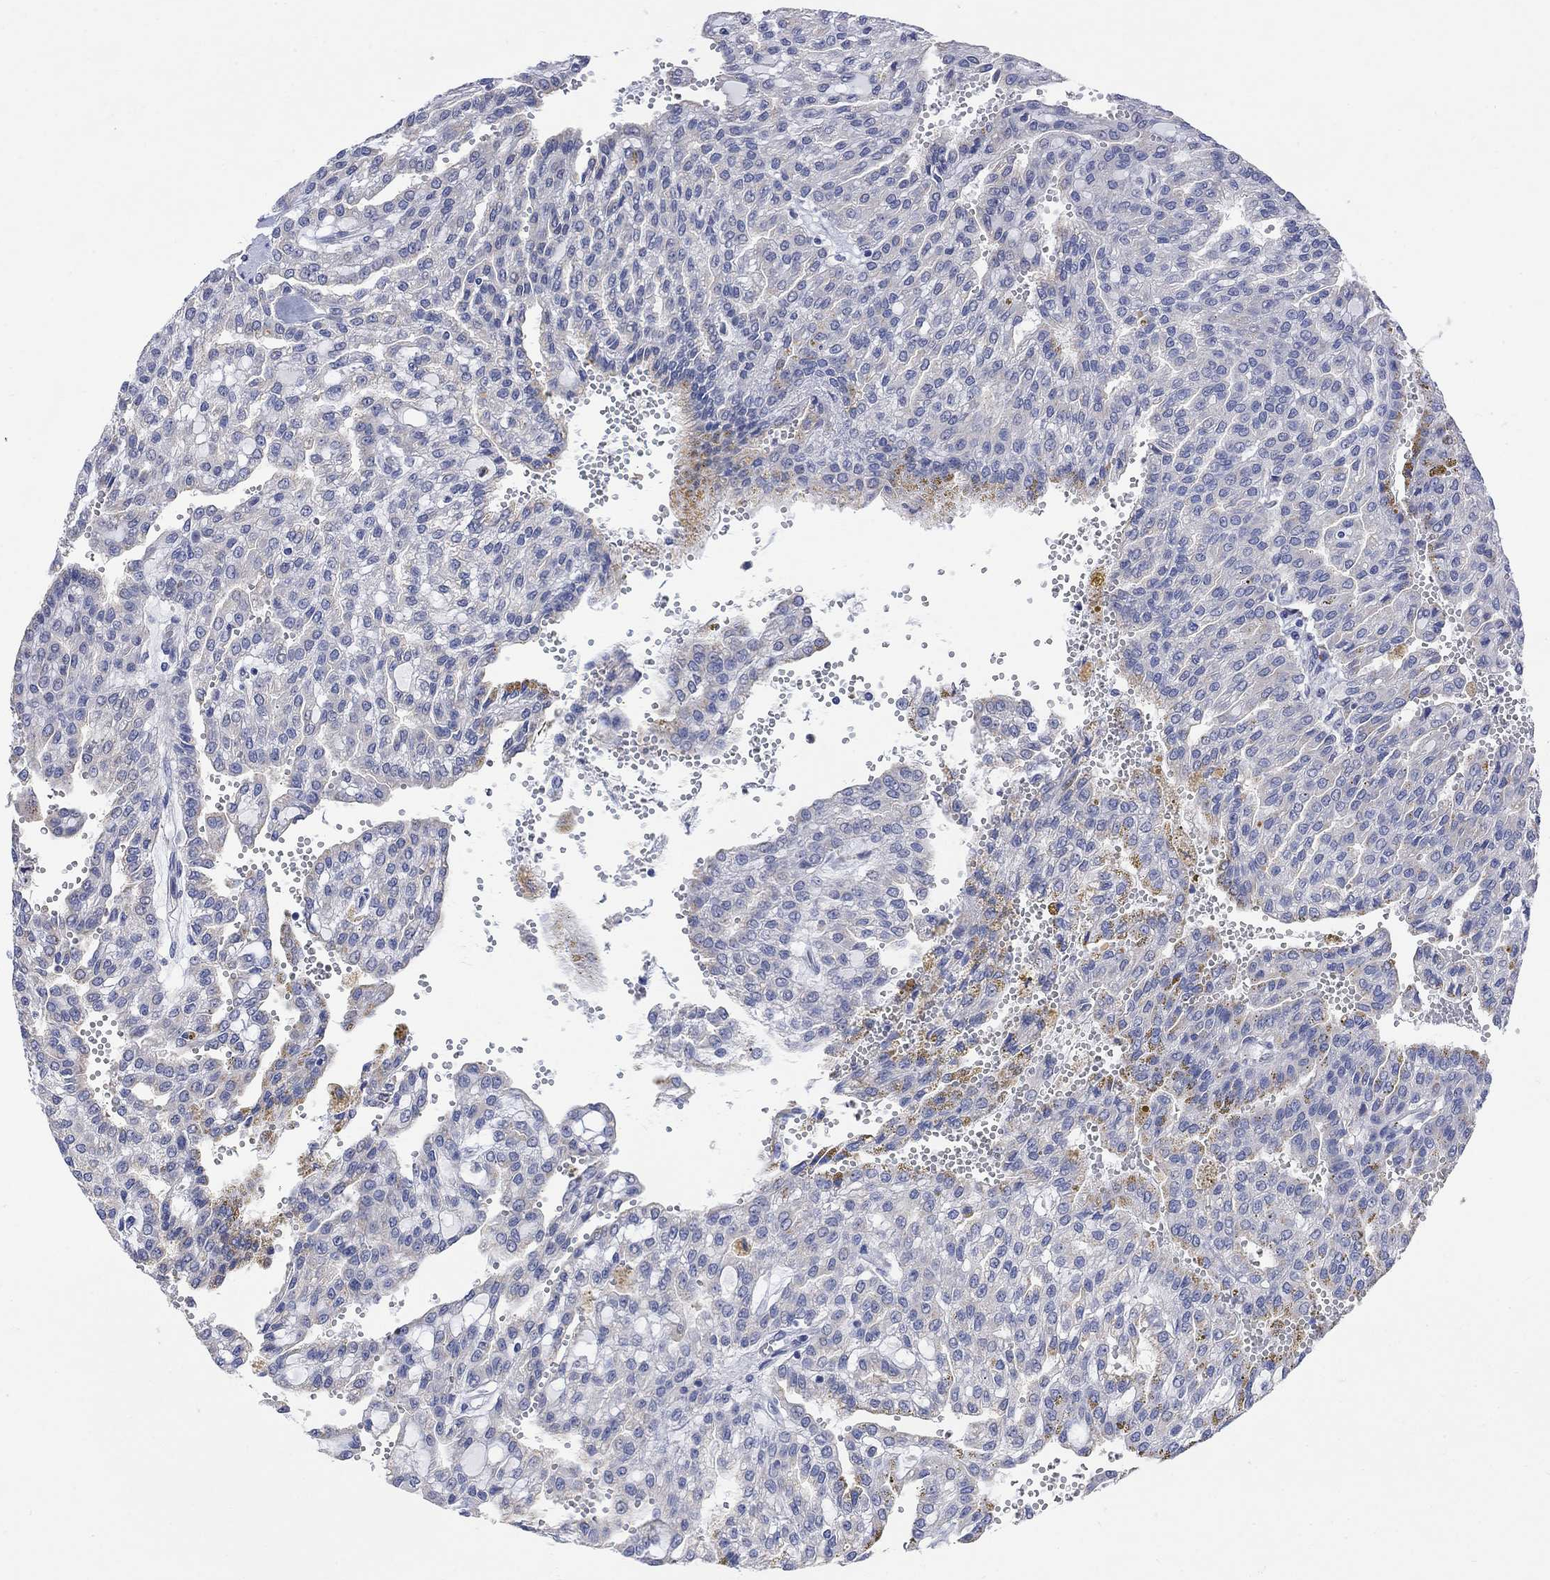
{"staining": {"intensity": "negative", "quantity": "none", "location": "none"}, "tissue": "renal cancer", "cell_type": "Tumor cells", "image_type": "cancer", "snomed": [{"axis": "morphology", "description": "Adenocarcinoma, NOS"}, {"axis": "topography", "description": "Kidney"}], "caption": "This is a micrograph of immunohistochemistry (IHC) staining of renal cancer, which shows no positivity in tumor cells.", "gene": "FBP2", "patient": {"sex": "male", "age": 63}}